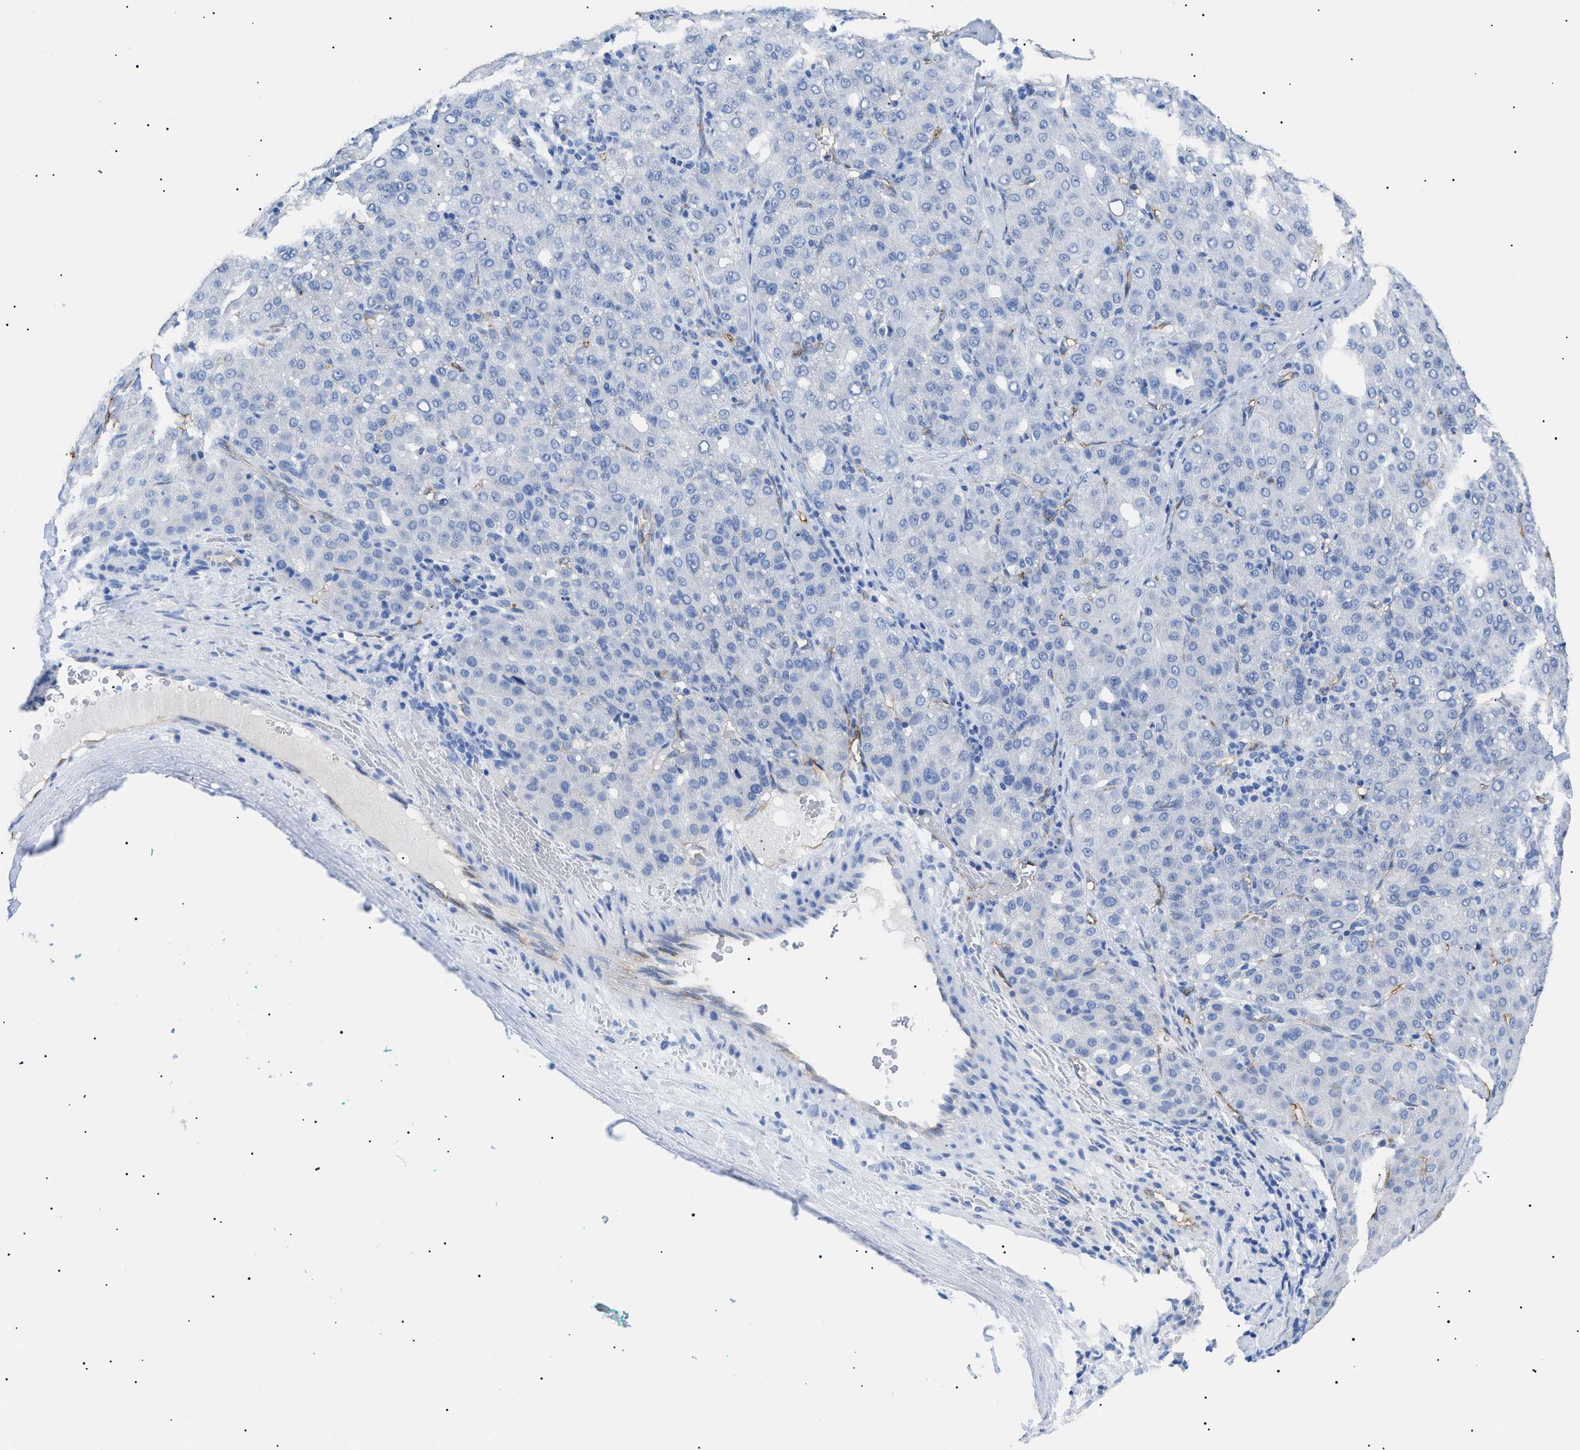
{"staining": {"intensity": "negative", "quantity": "none", "location": "none"}, "tissue": "liver cancer", "cell_type": "Tumor cells", "image_type": "cancer", "snomed": [{"axis": "morphology", "description": "Carcinoma, Hepatocellular, NOS"}, {"axis": "topography", "description": "Liver"}], "caption": "Immunohistochemistry (IHC) image of liver hepatocellular carcinoma stained for a protein (brown), which exhibits no staining in tumor cells.", "gene": "PODXL", "patient": {"sex": "male", "age": 65}}